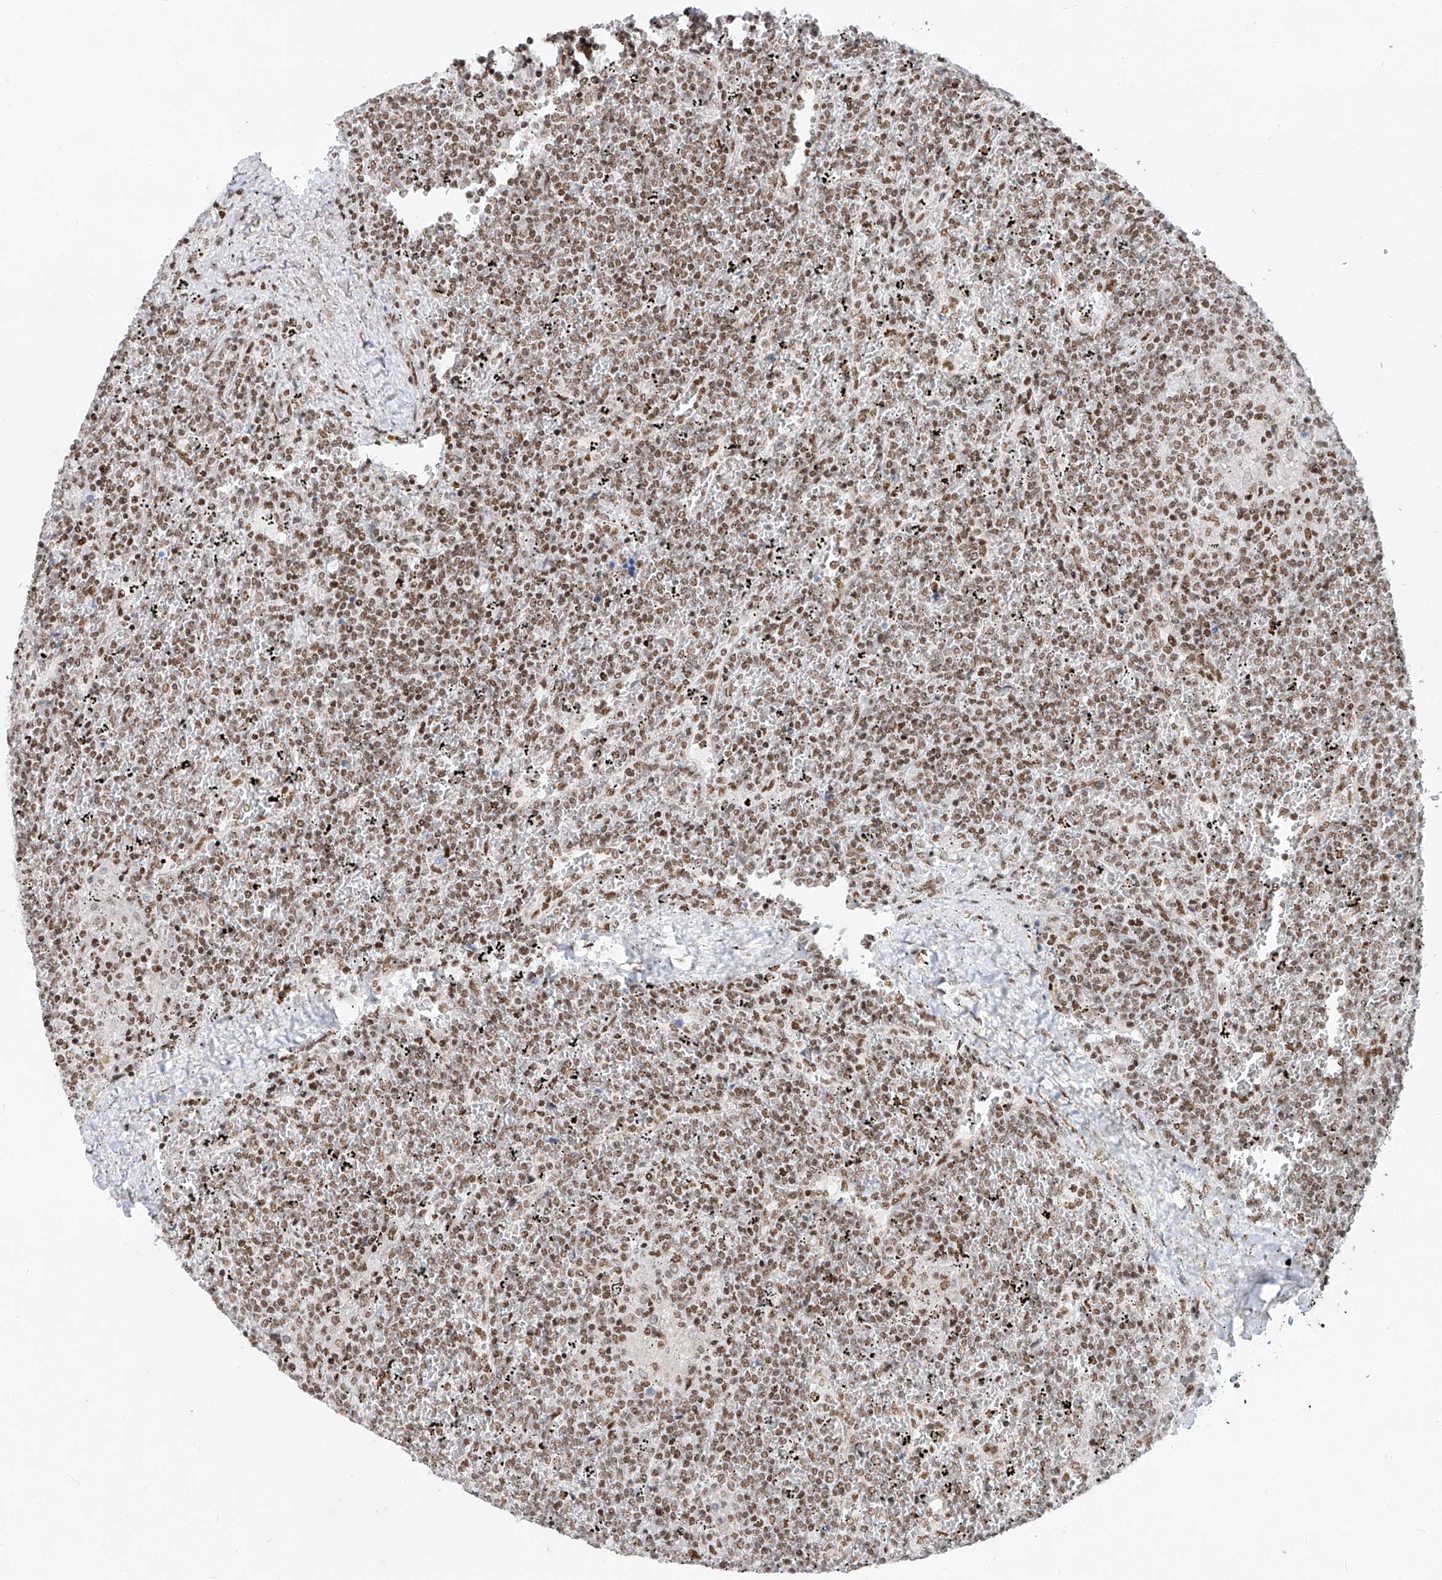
{"staining": {"intensity": "moderate", "quantity": ">75%", "location": "nuclear"}, "tissue": "lymphoma", "cell_type": "Tumor cells", "image_type": "cancer", "snomed": [{"axis": "morphology", "description": "Malignant lymphoma, non-Hodgkin's type, Low grade"}, {"axis": "topography", "description": "Spleen"}], "caption": "Immunohistochemistry (IHC) of human malignant lymphoma, non-Hodgkin's type (low-grade) displays medium levels of moderate nuclear staining in about >75% of tumor cells. The protein is stained brown, and the nuclei are stained in blue (DAB IHC with brightfield microscopy, high magnification).", "gene": "TAF4", "patient": {"sex": "female", "age": 19}}